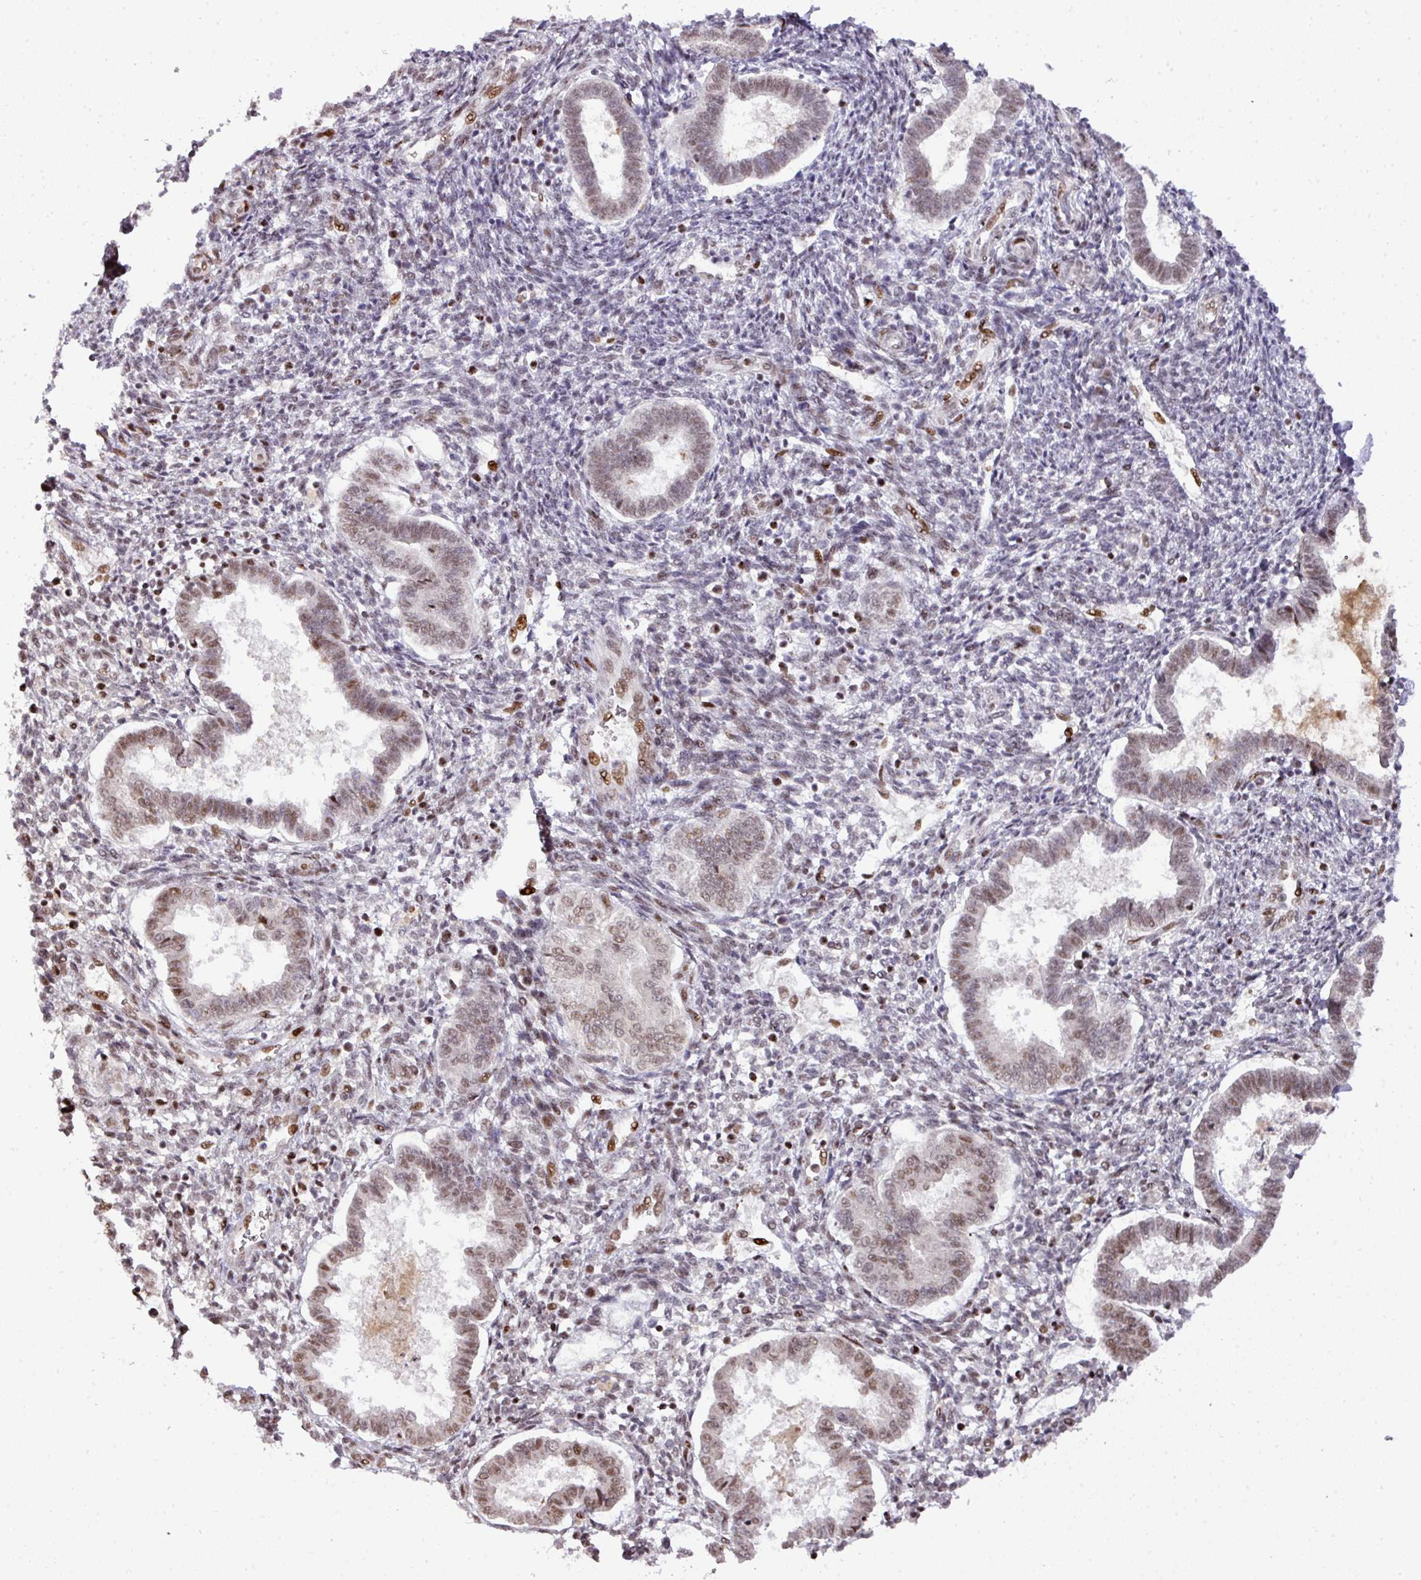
{"staining": {"intensity": "moderate", "quantity": "<25%", "location": "nuclear"}, "tissue": "endometrium", "cell_type": "Cells in endometrial stroma", "image_type": "normal", "snomed": [{"axis": "morphology", "description": "Normal tissue, NOS"}, {"axis": "topography", "description": "Endometrium"}], "caption": "High-magnification brightfield microscopy of normal endometrium stained with DAB (brown) and counterstained with hematoxylin (blue). cells in endometrial stroma exhibit moderate nuclear positivity is appreciated in approximately<25% of cells. Nuclei are stained in blue.", "gene": "MYSM1", "patient": {"sex": "female", "age": 24}}